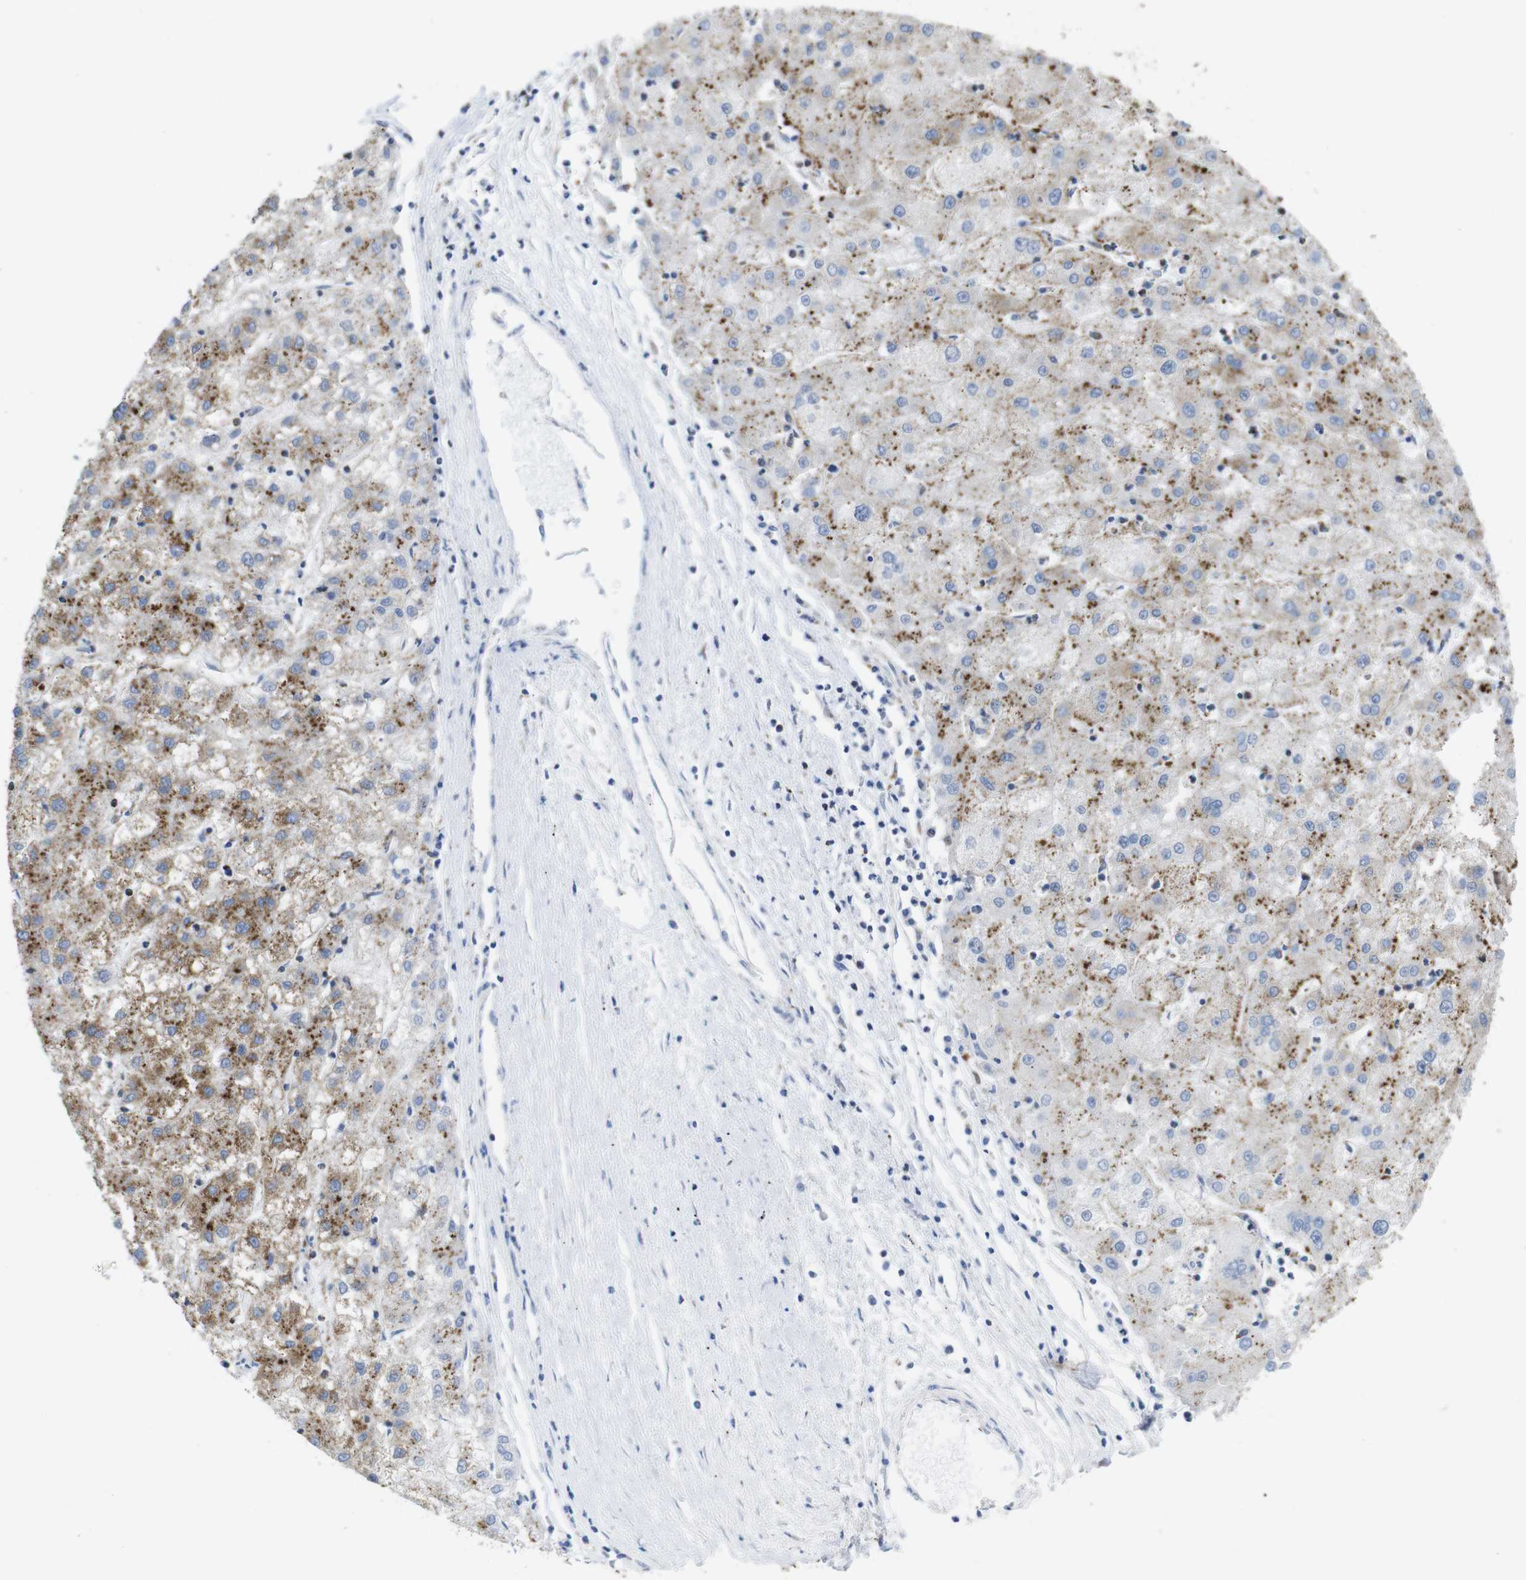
{"staining": {"intensity": "moderate", "quantity": "25%-75%", "location": "cytoplasmic/membranous"}, "tissue": "liver cancer", "cell_type": "Tumor cells", "image_type": "cancer", "snomed": [{"axis": "morphology", "description": "Carcinoma, Hepatocellular, NOS"}, {"axis": "topography", "description": "Liver"}], "caption": "This image shows hepatocellular carcinoma (liver) stained with immunohistochemistry to label a protein in brown. The cytoplasmic/membranous of tumor cells show moderate positivity for the protein. Nuclei are counter-stained blue.", "gene": "TMEM192", "patient": {"sex": "male", "age": 72}}